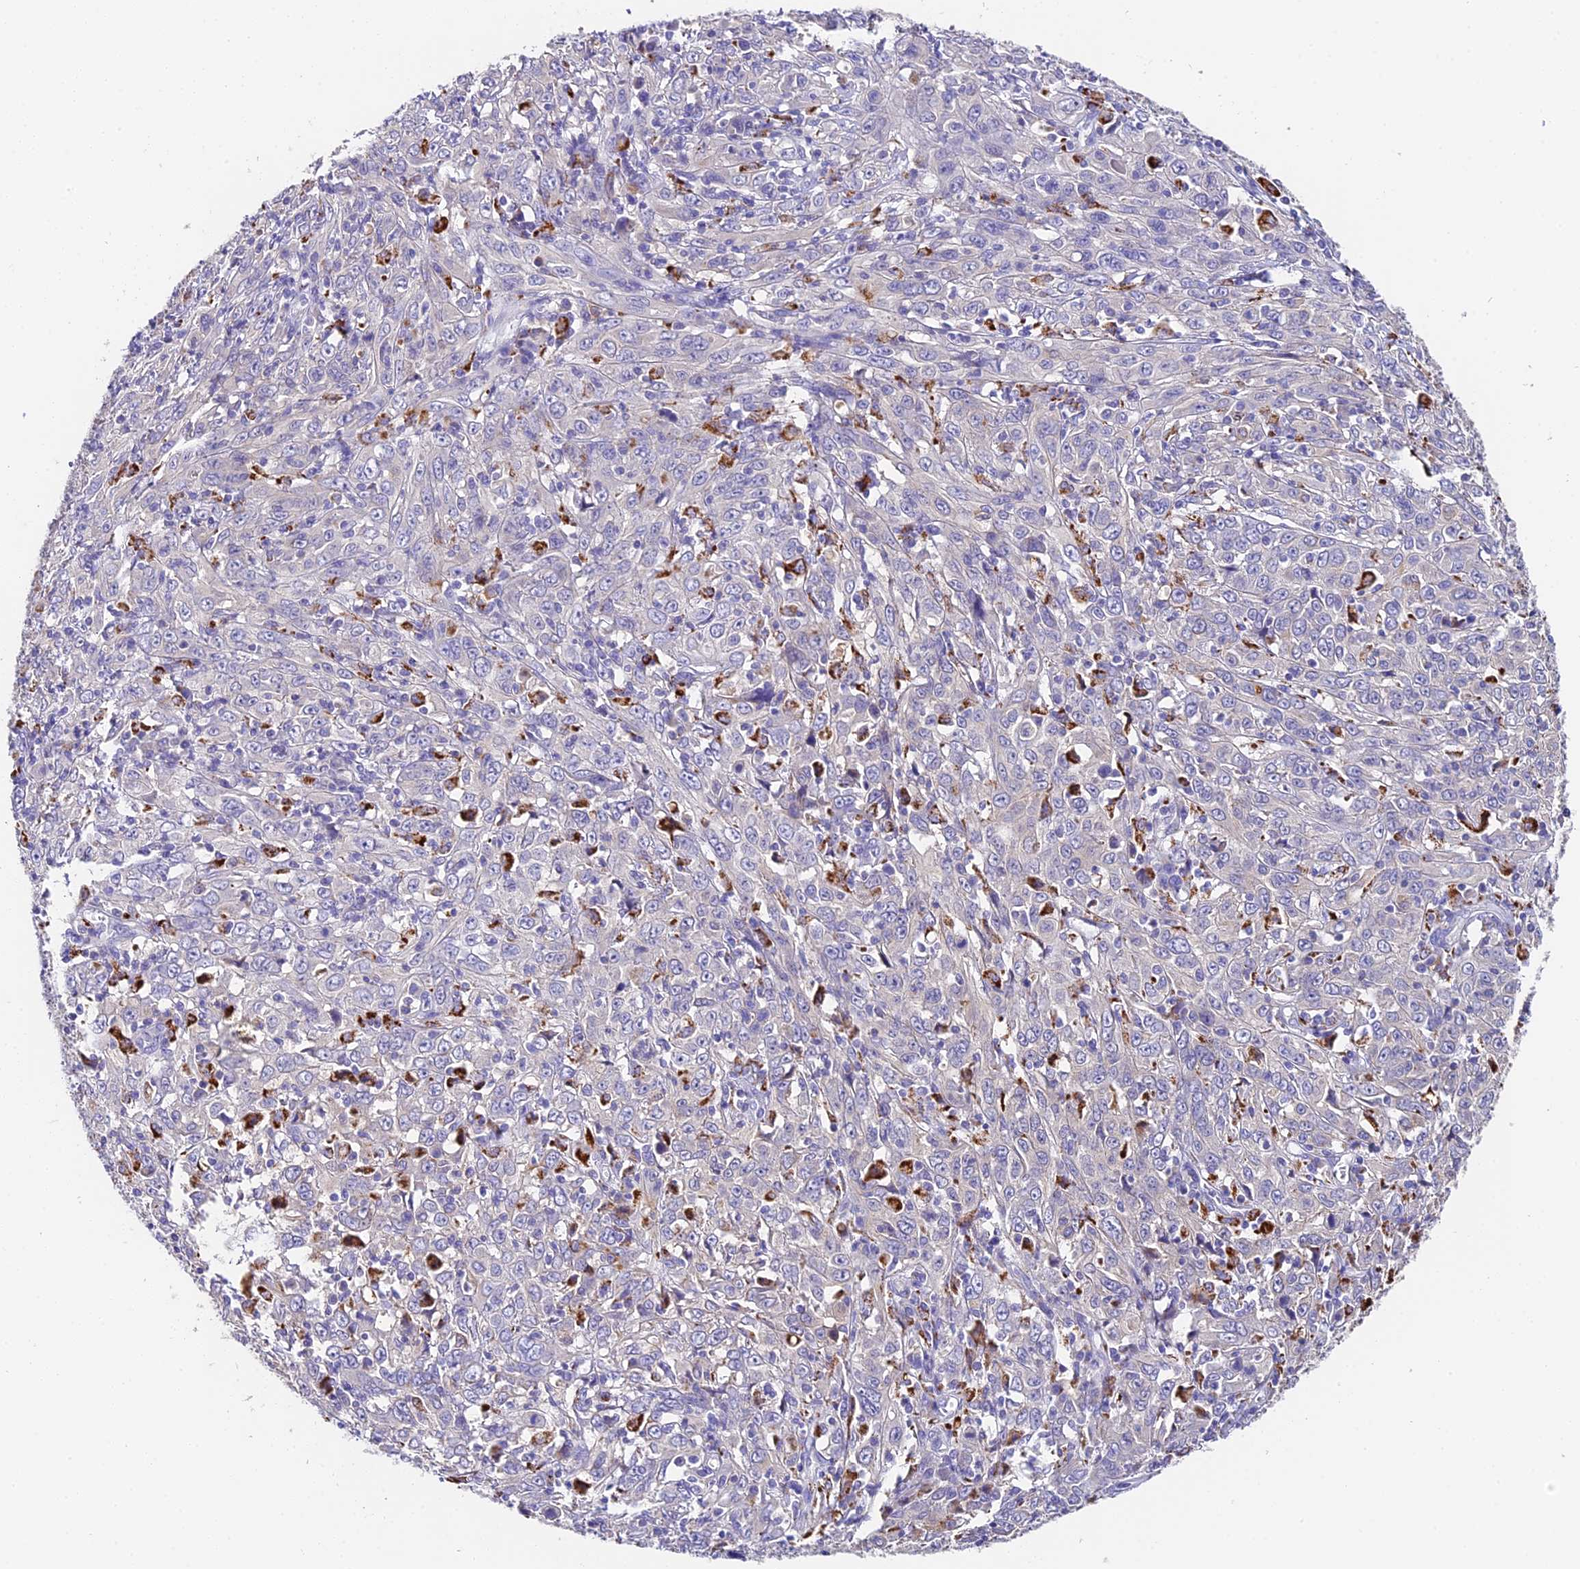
{"staining": {"intensity": "negative", "quantity": "none", "location": "none"}, "tissue": "cervical cancer", "cell_type": "Tumor cells", "image_type": "cancer", "snomed": [{"axis": "morphology", "description": "Squamous cell carcinoma, NOS"}, {"axis": "topography", "description": "Cervix"}], "caption": "An IHC micrograph of squamous cell carcinoma (cervical) is shown. There is no staining in tumor cells of squamous cell carcinoma (cervical).", "gene": "LYPD6", "patient": {"sex": "female", "age": 46}}